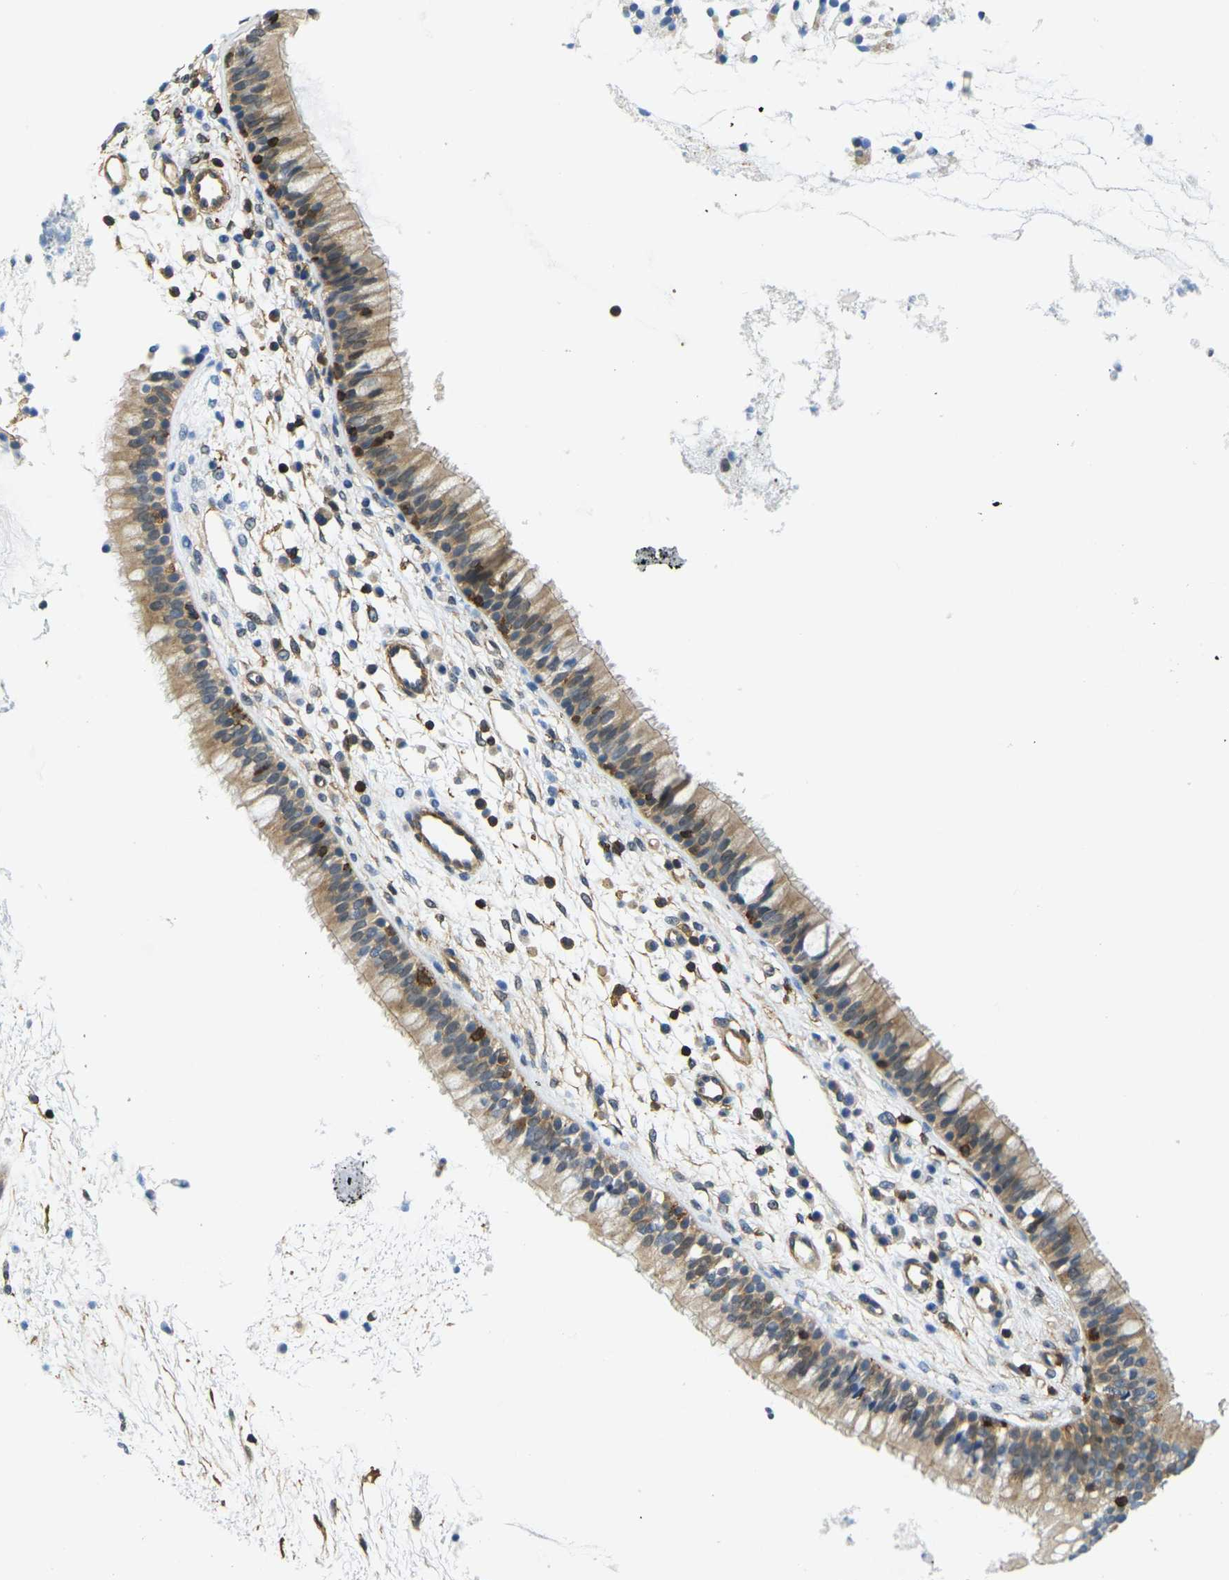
{"staining": {"intensity": "moderate", "quantity": "25%-75%", "location": "cytoplasmic/membranous"}, "tissue": "nasopharynx", "cell_type": "Respiratory epithelial cells", "image_type": "normal", "snomed": [{"axis": "morphology", "description": "Normal tissue, NOS"}, {"axis": "topography", "description": "Nasopharynx"}], "caption": "Immunohistochemical staining of benign nasopharynx reveals moderate cytoplasmic/membranous protein expression in approximately 25%-75% of respiratory epithelial cells. (brown staining indicates protein expression, while blue staining denotes nuclei).", "gene": "LASP1", "patient": {"sex": "male", "age": 21}}